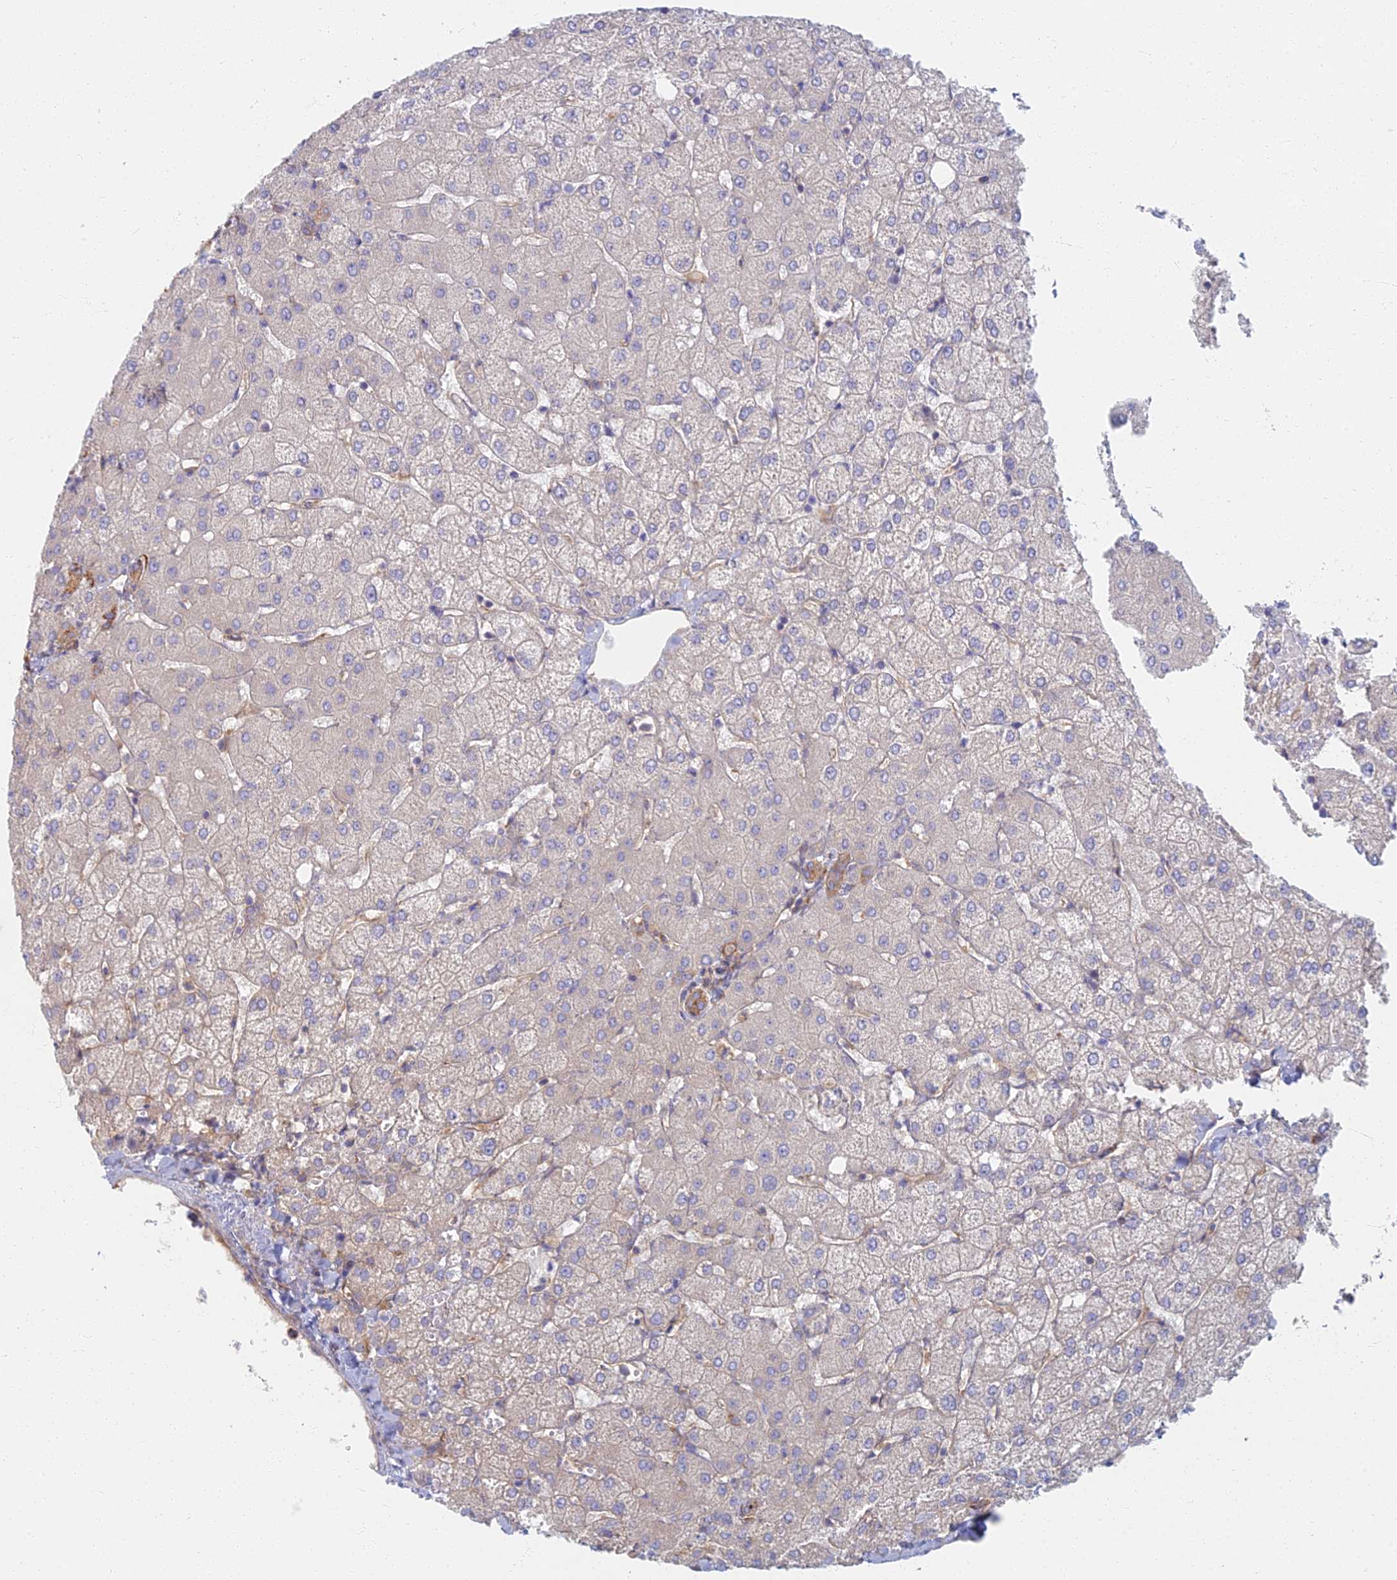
{"staining": {"intensity": "moderate", "quantity": "25%-75%", "location": "cytoplasmic/membranous"}, "tissue": "liver", "cell_type": "Cholangiocytes", "image_type": "normal", "snomed": [{"axis": "morphology", "description": "Normal tissue, NOS"}, {"axis": "topography", "description": "Liver"}], "caption": "Liver was stained to show a protein in brown. There is medium levels of moderate cytoplasmic/membranous positivity in about 25%-75% of cholangiocytes. (brown staining indicates protein expression, while blue staining denotes nuclei).", "gene": "RBSN", "patient": {"sex": "female", "age": 54}}